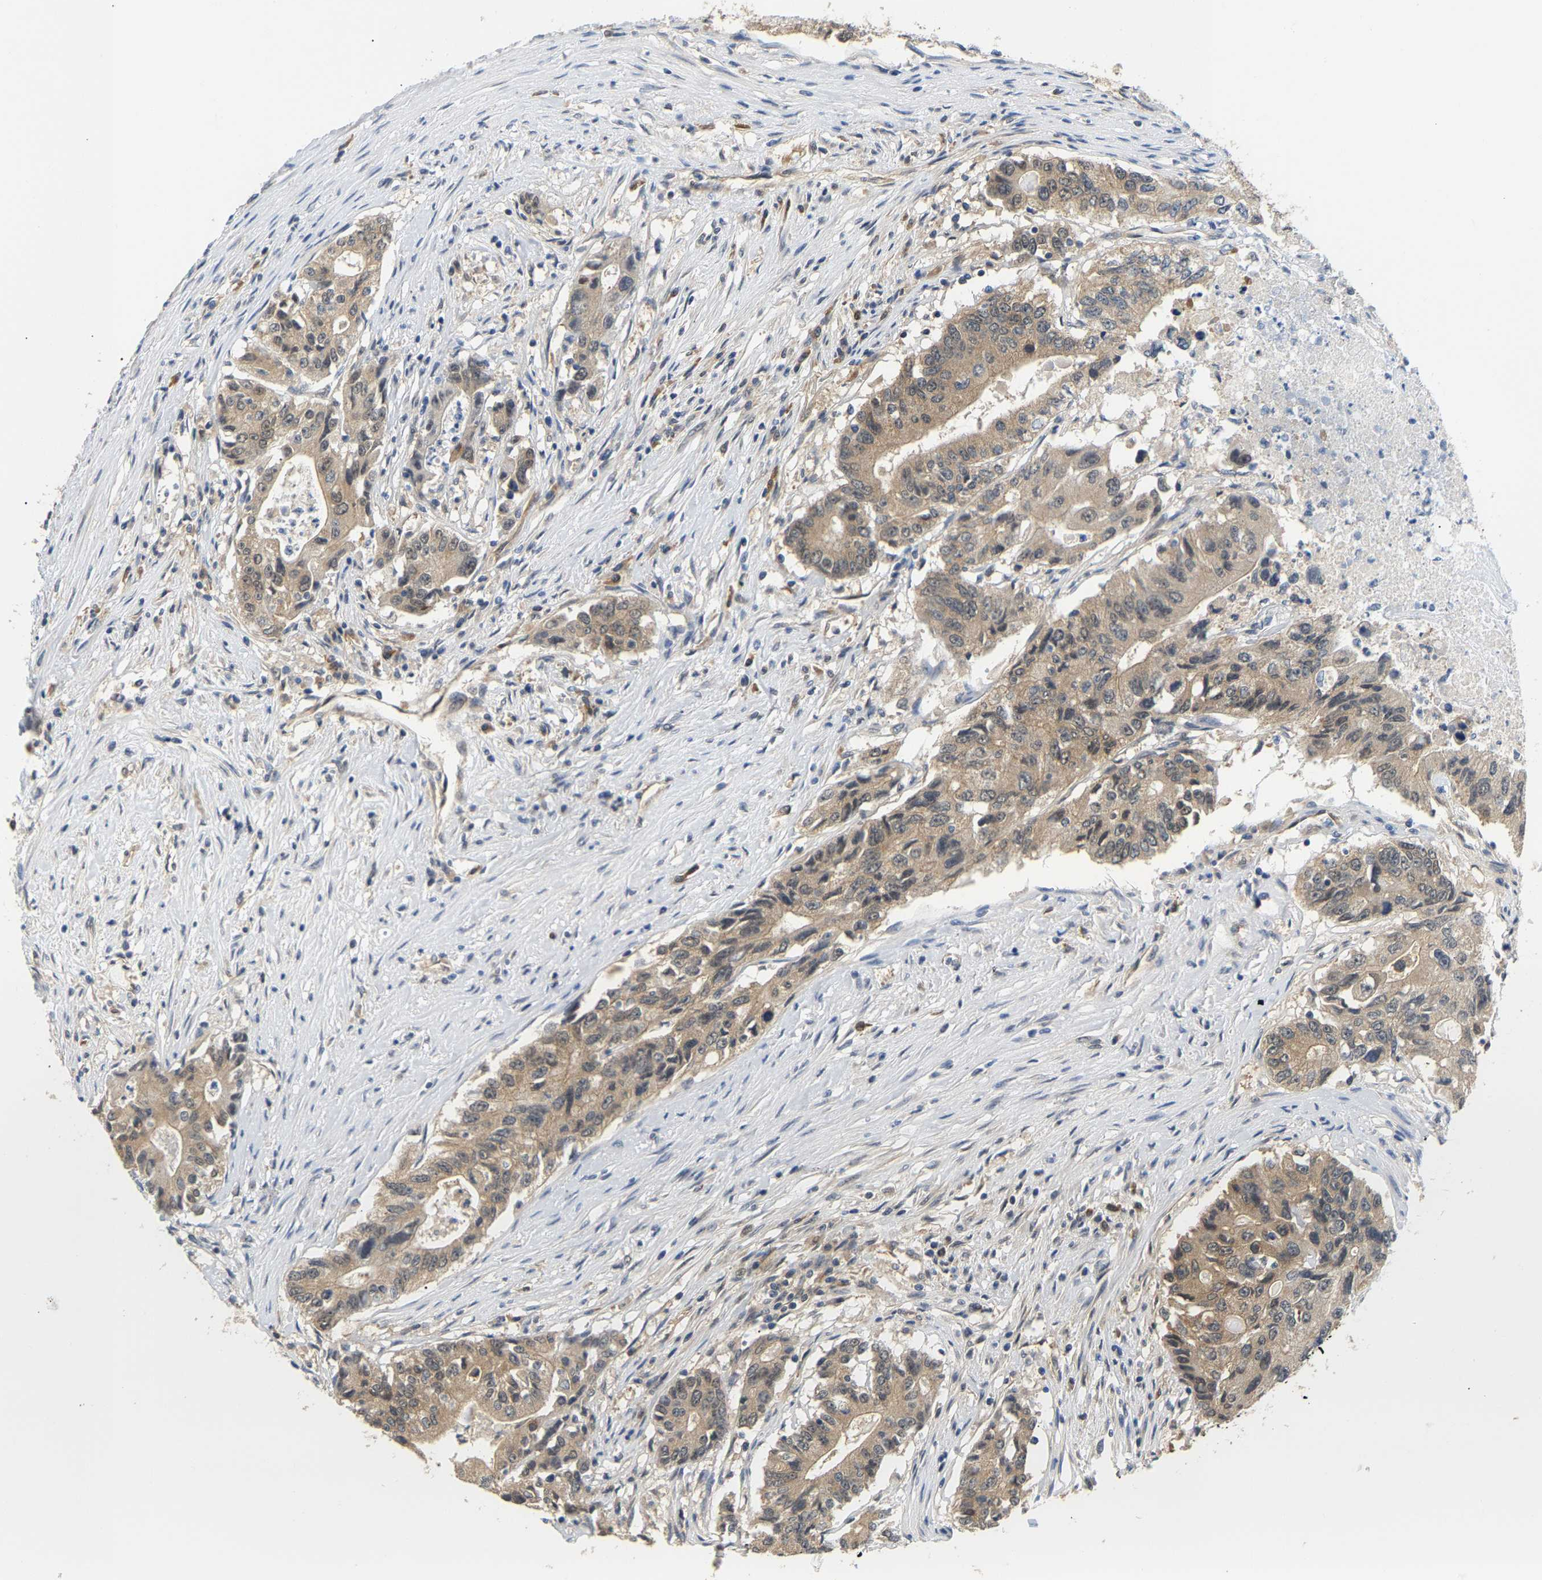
{"staining": {"intensity": "moderate", "quantity": ">75%", "location": "cytoplasmic/membranous"}, "tissue": "colorectal cancer", "cell_type": "Tumor cells", "image_type": "cancer", "snomed": [{"axis": "morphology", "description": "Adenocarcinoma, NOS"}, {"axis": "topography", "description": "Colon"}], "caption": "This photomicrograph reveals adenocarcinoma (colorectal) stained with immunohistochemistry to label a protein in brown. The cytoplasmic/membranous of tumor cells show moderate positivity for the protein. Nuclei are counter-stained blue.", "gene": "ARHGEF12", "patient": {"sex": "female", "age": 77}}